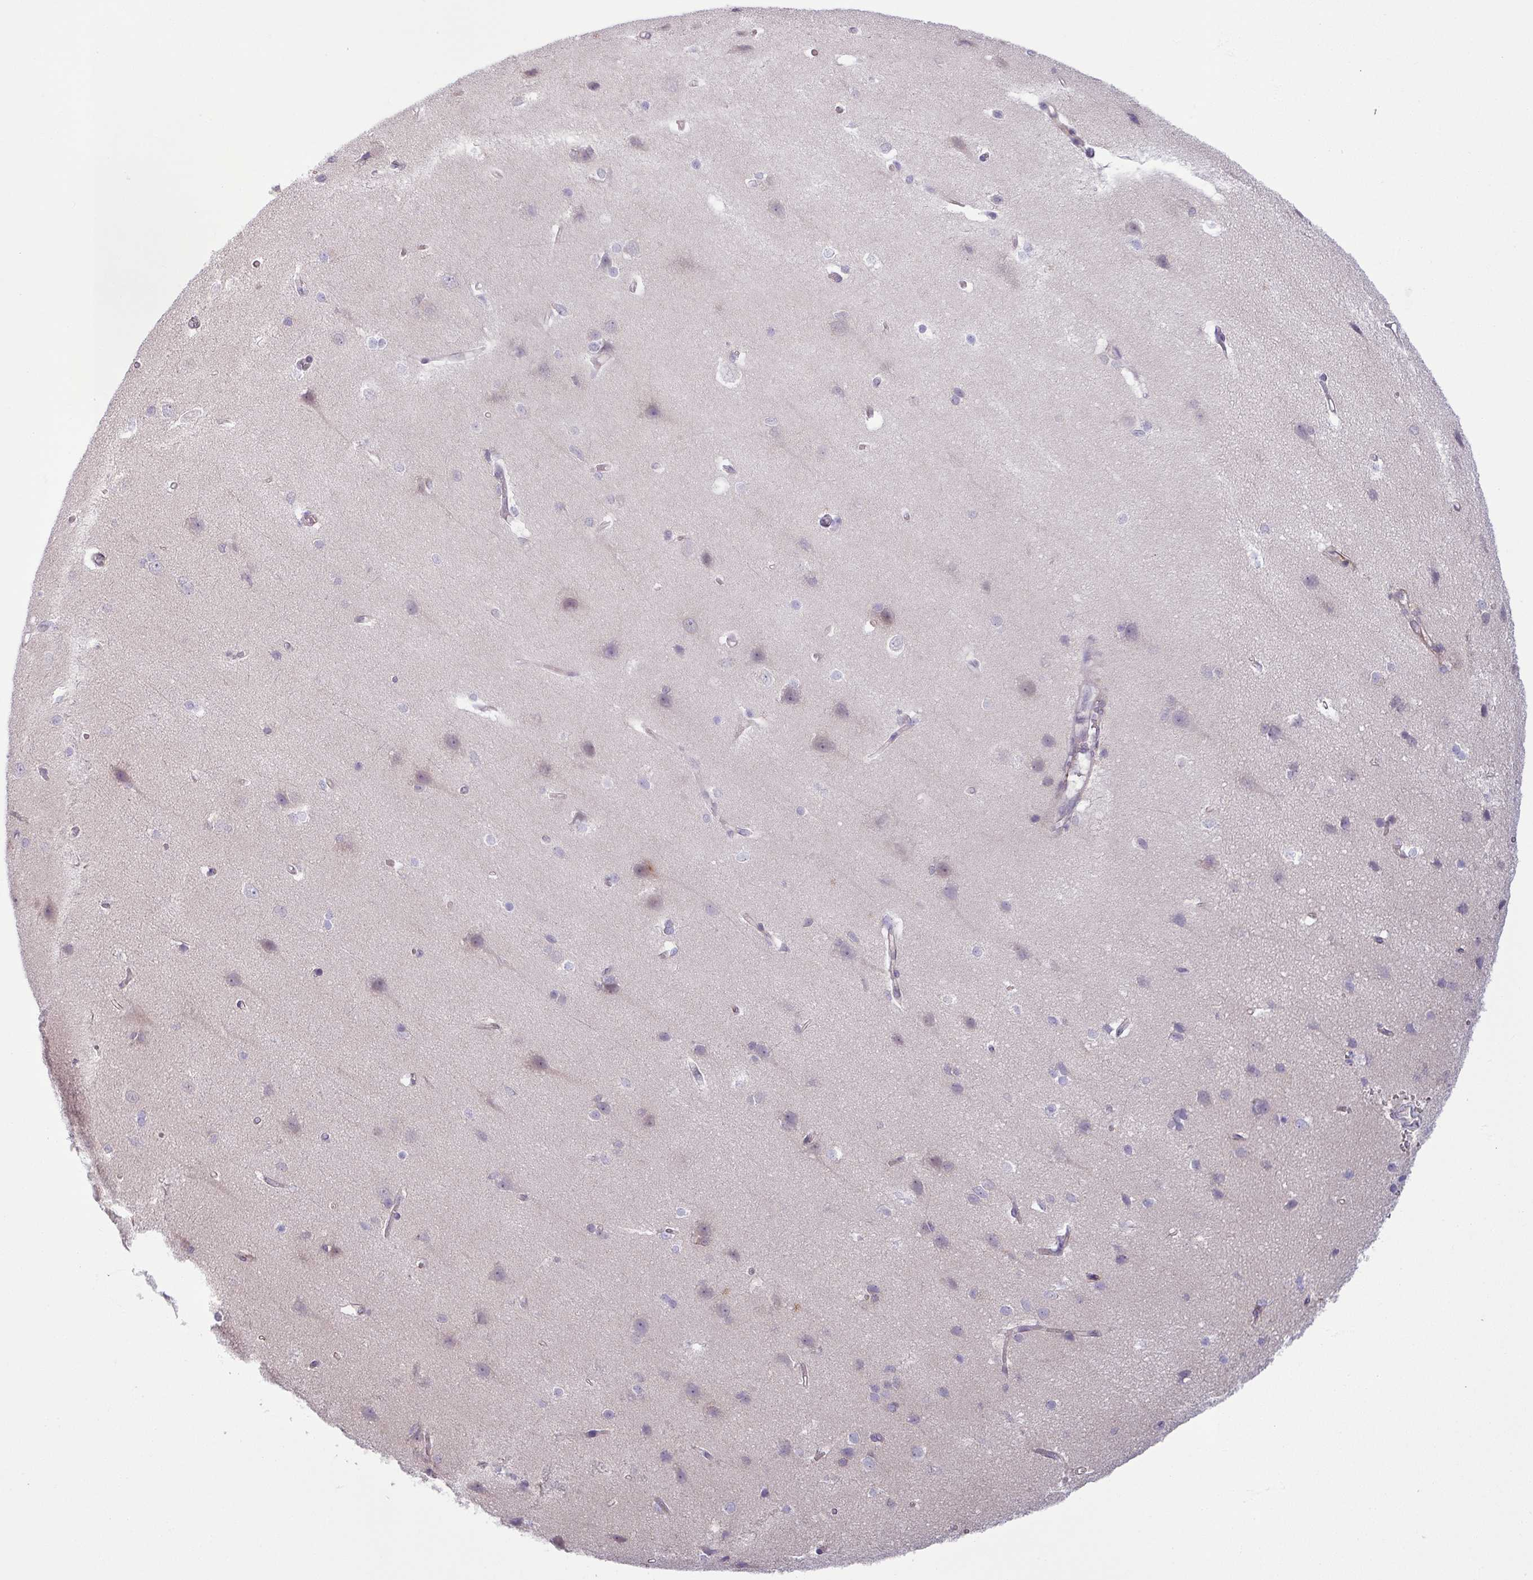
{"staining": {"intensity": "negative", "quantity": "none", "location": "none"}, "tissue": "cerebral cortex", "cell_type": "Endothelial cells", "image_type": "normal", "snomed": [{"axis": "morphology", "description": "Normal tissue, NOS"}, {"axis": "topography", "description": "Cerebral cortex"}], "caption": "This is an IHC histopathology image of normal cerebral cortex. There is no positivity in endothelial cells.", "gene": "CCDC144A", "patient": {"sex": "male", "age": 37}}